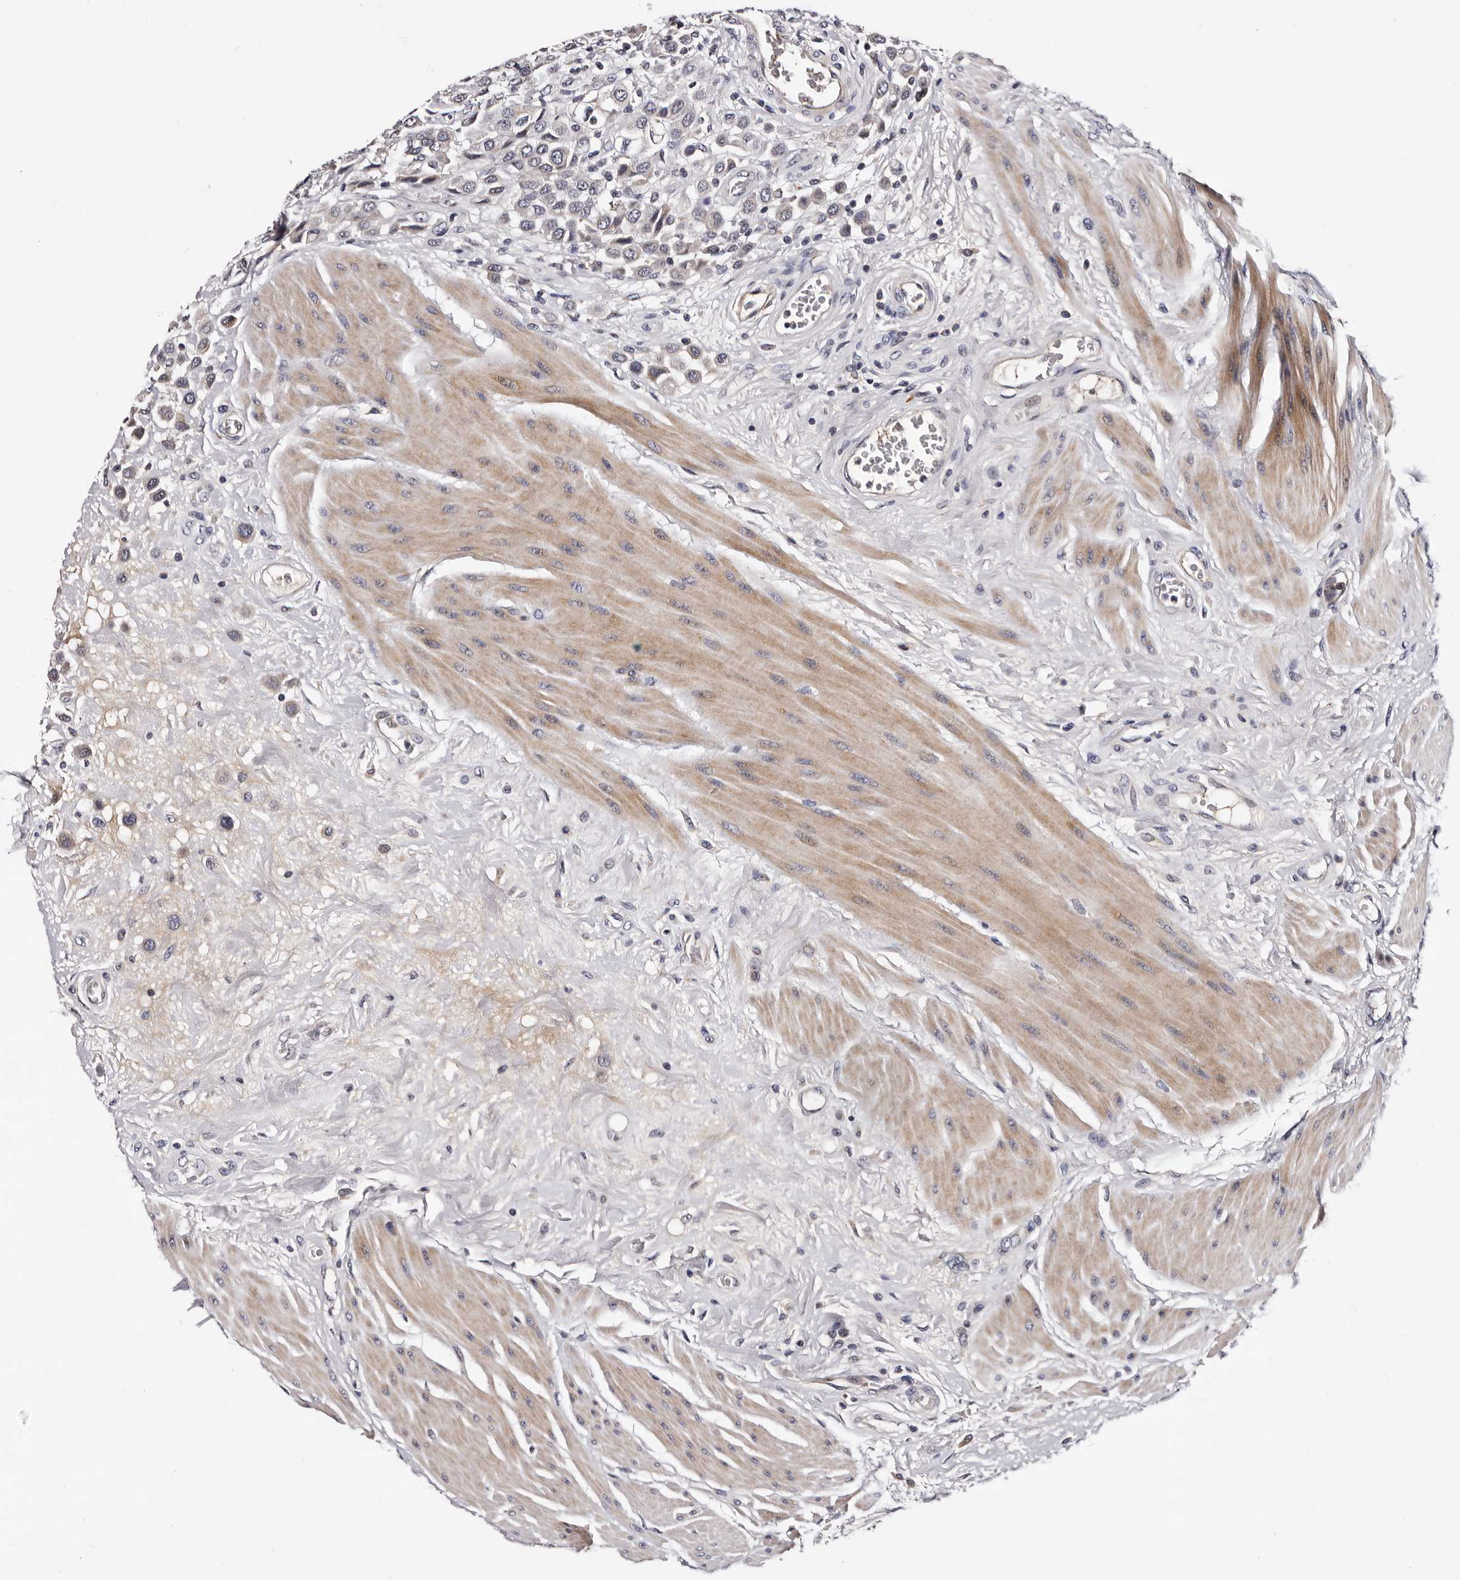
{"staining": {"intensity": "weak", "quantity": "<25%", "location": "cytoplasmic/membranous"}, "tissue": "urothelial cancer", "cell_type": "Tumor cells", "image_type": "cancer", "snomed": [{"axis": "morphology", "description": "Urothelial carcinoma, High grade"}, {"axis": "topography", "description": "Urinary bladder"}], "caption": "Tumor cells show no significant positivity in urothelial cancer.", "gene": "TAF4B", "patient": {"sex": "male", "age": 50}}